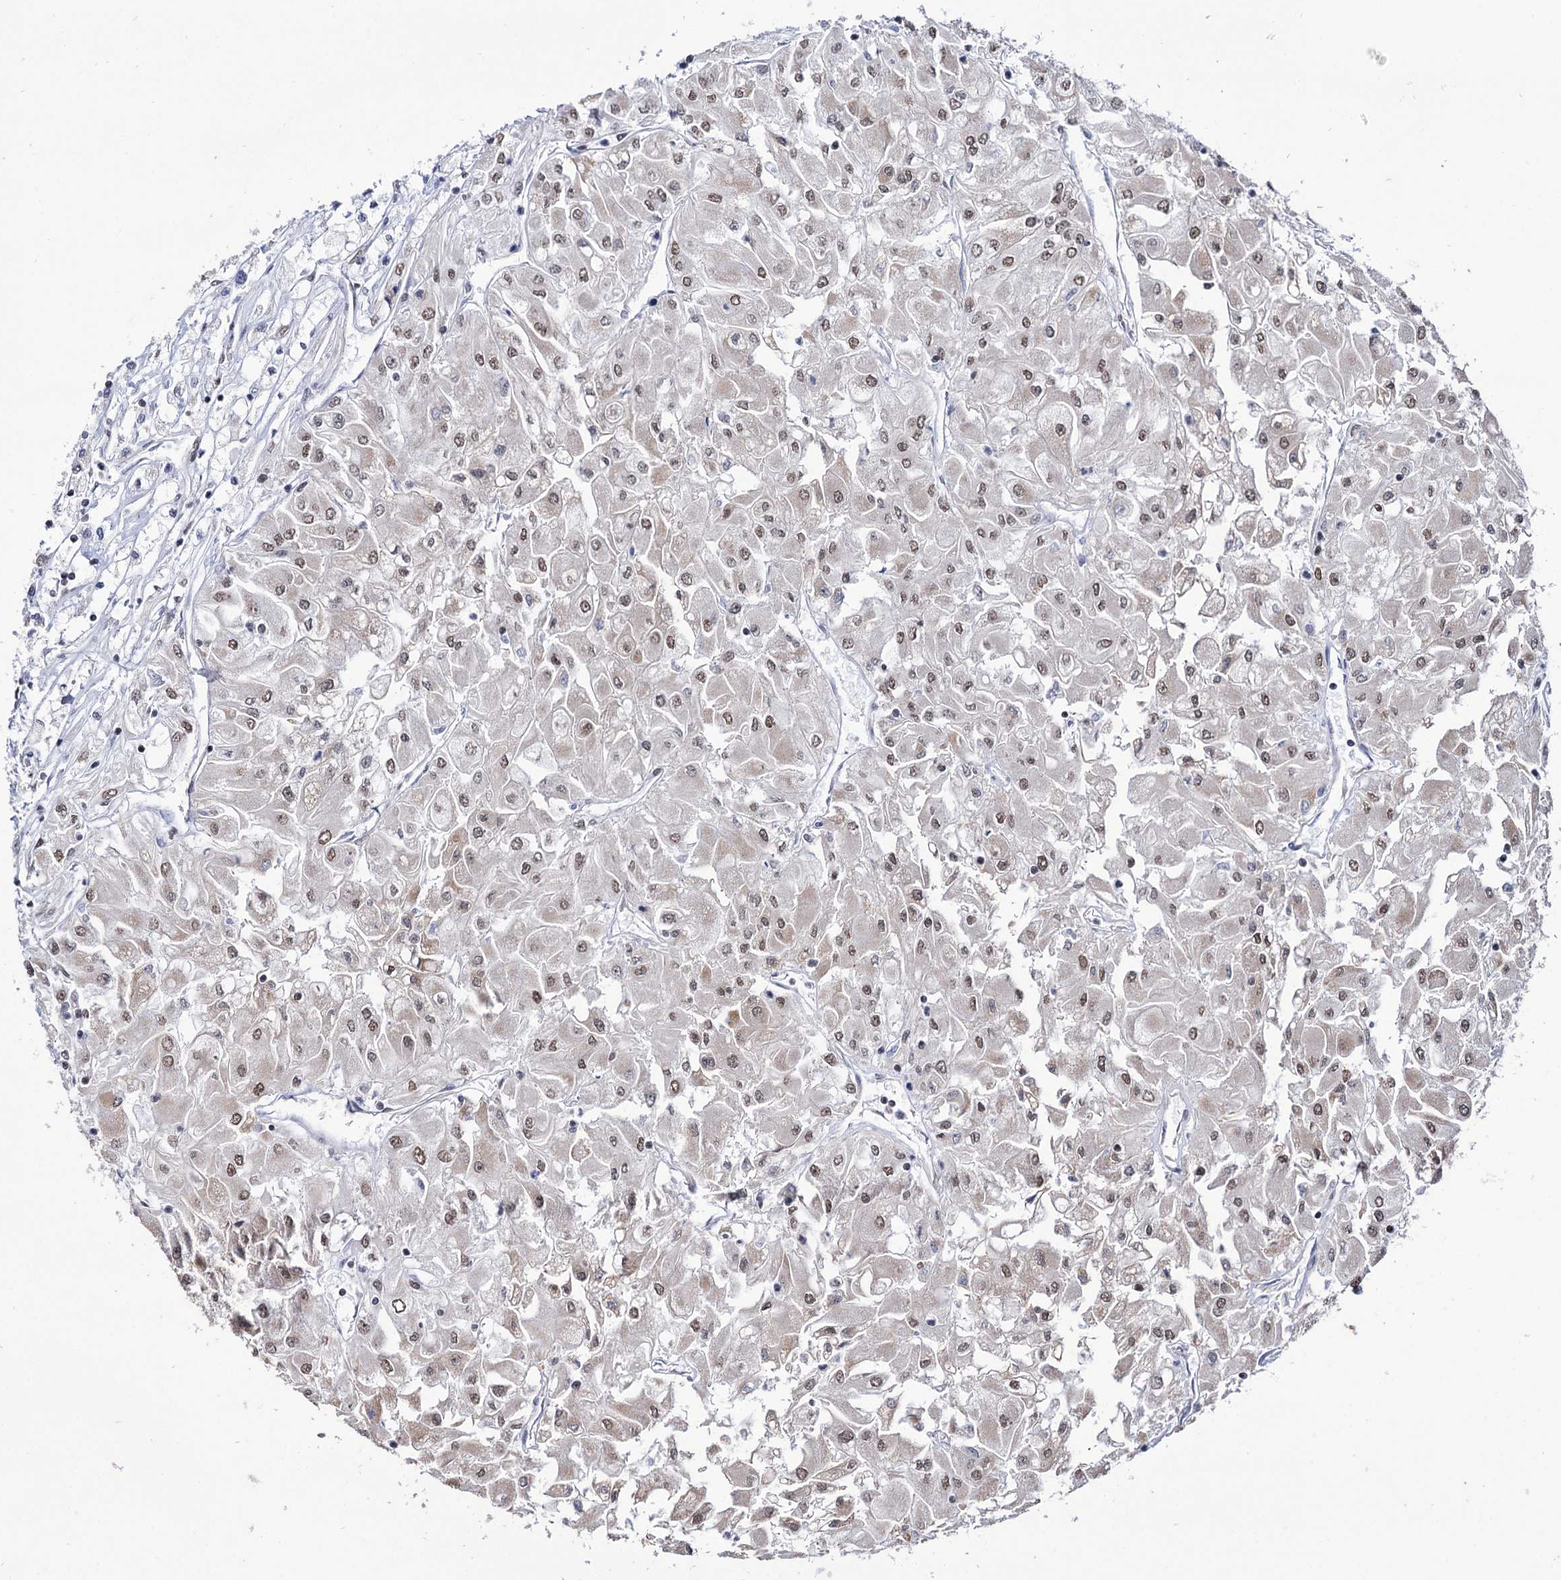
{"staining": {"intensity": "weak", "quantity": ">75%", "location": "cytoplasmic/membranous,nuclear"}, "tissue": "renal cancer", "cell_type": "Tumor cells", "image_type": "cancer", "snomed": [{"axis": "morphology", "description": "Adenocarcinoma, NOS"}, {"axis": "topography", "description": "Kidney"}], "caption": "Weak cytoplasmic/membranous and nuclear protein positivity is identified in about >75% of tumor cells in renal cancer. (DAB IHC, brown staining for protein, blue staining for nuclei).", "gene": "ABHD10", "patient": {"sex": "male", "age": 80}}